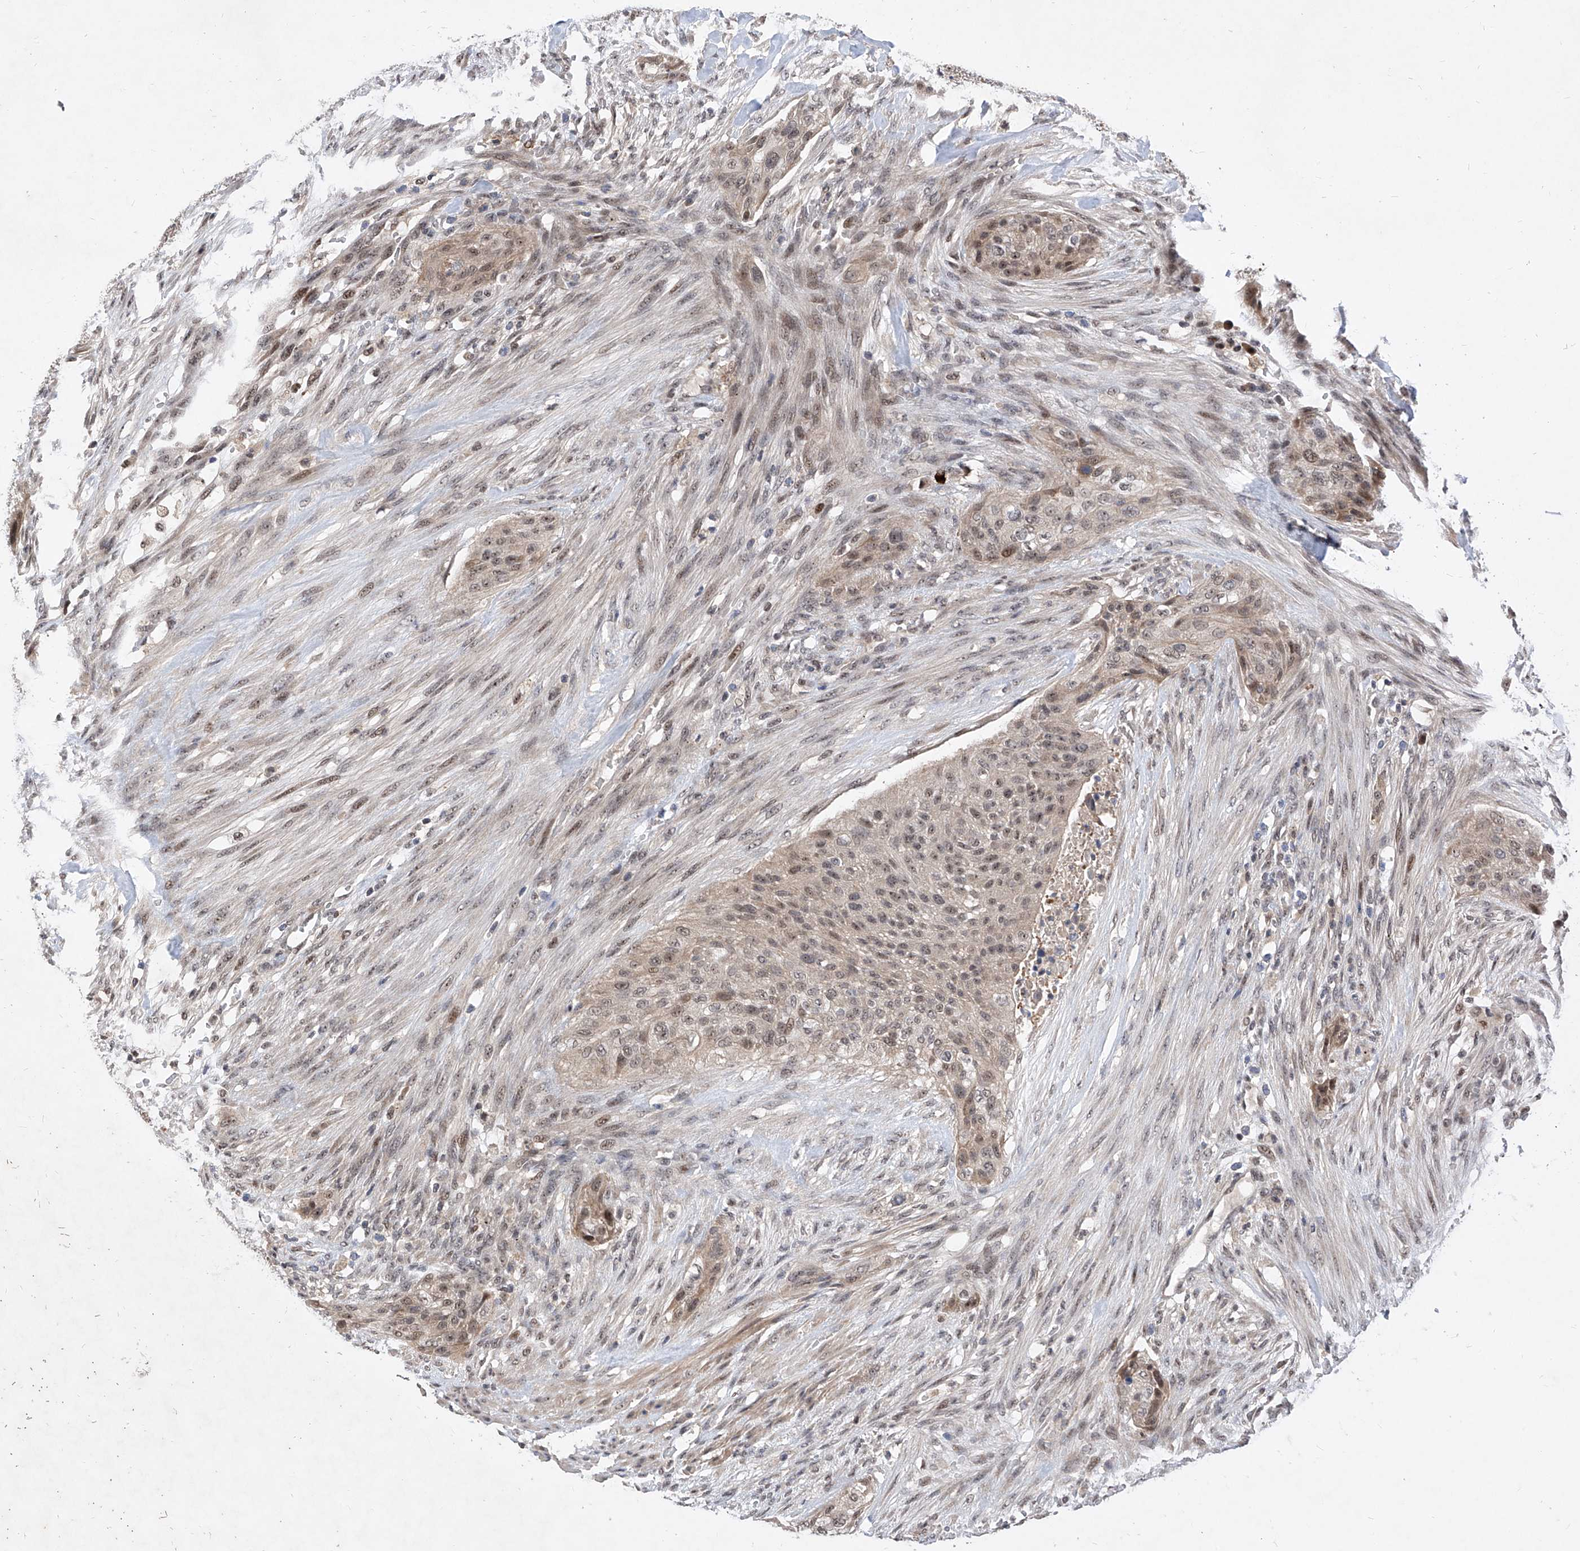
{"staining": {"intensity": "weak", "quantity": ">75%", "location": "nuclear"}, "tissue": "urothelial cancer", "cell_type": "Tumor cells", "image_type": "cancer", "snomed": [{"axis": "morphology", "description": "Urothelial carcinoma, High grade"}, {"axis": "topography", "description": "Urinary bladder"}], "caption": "Protein staining of urothelial cancer tissue exhibits weak nuclear positivity in about >75% of tumor cells.", "gene": "LGR4", "patient": {"sex": "male", "age": 35}}